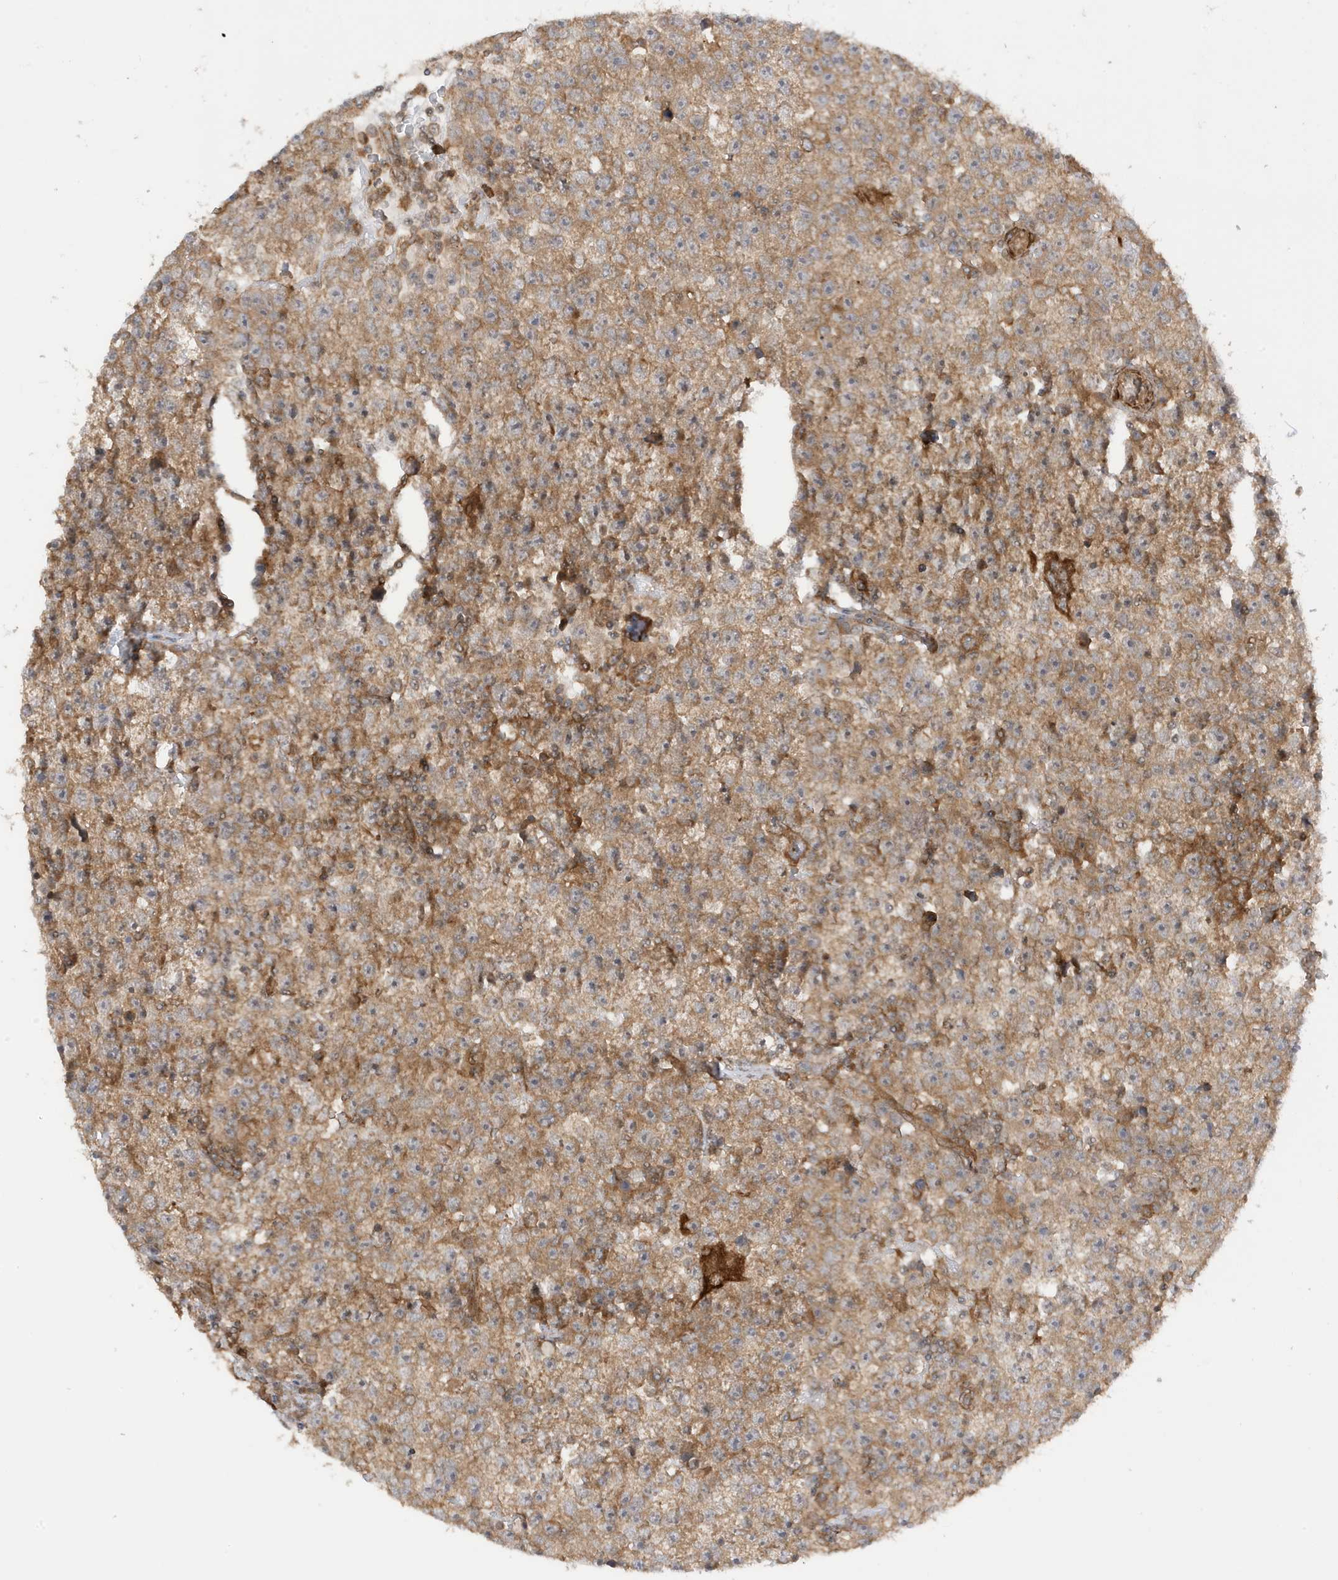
{"staining": {"intensity": "moderate", "quantity": ">75%", "location": "cytoplasmic/membranous"}, "tissue": "testis cancer", "cell_type": "Tumor cells", "image_type": "cancer", "snomed": [{"axis": "morphology", "description": "Seminoma, NOS"}, {"axis": "topography", "description": "Testis"}], "caption": "Testis seminoma stained for a protein reveals moderate cytoplasmic/membranous positivity in tumor cells.", "gene": "CDC42EP3", "patient": {"sex": "male", "age": 22}}